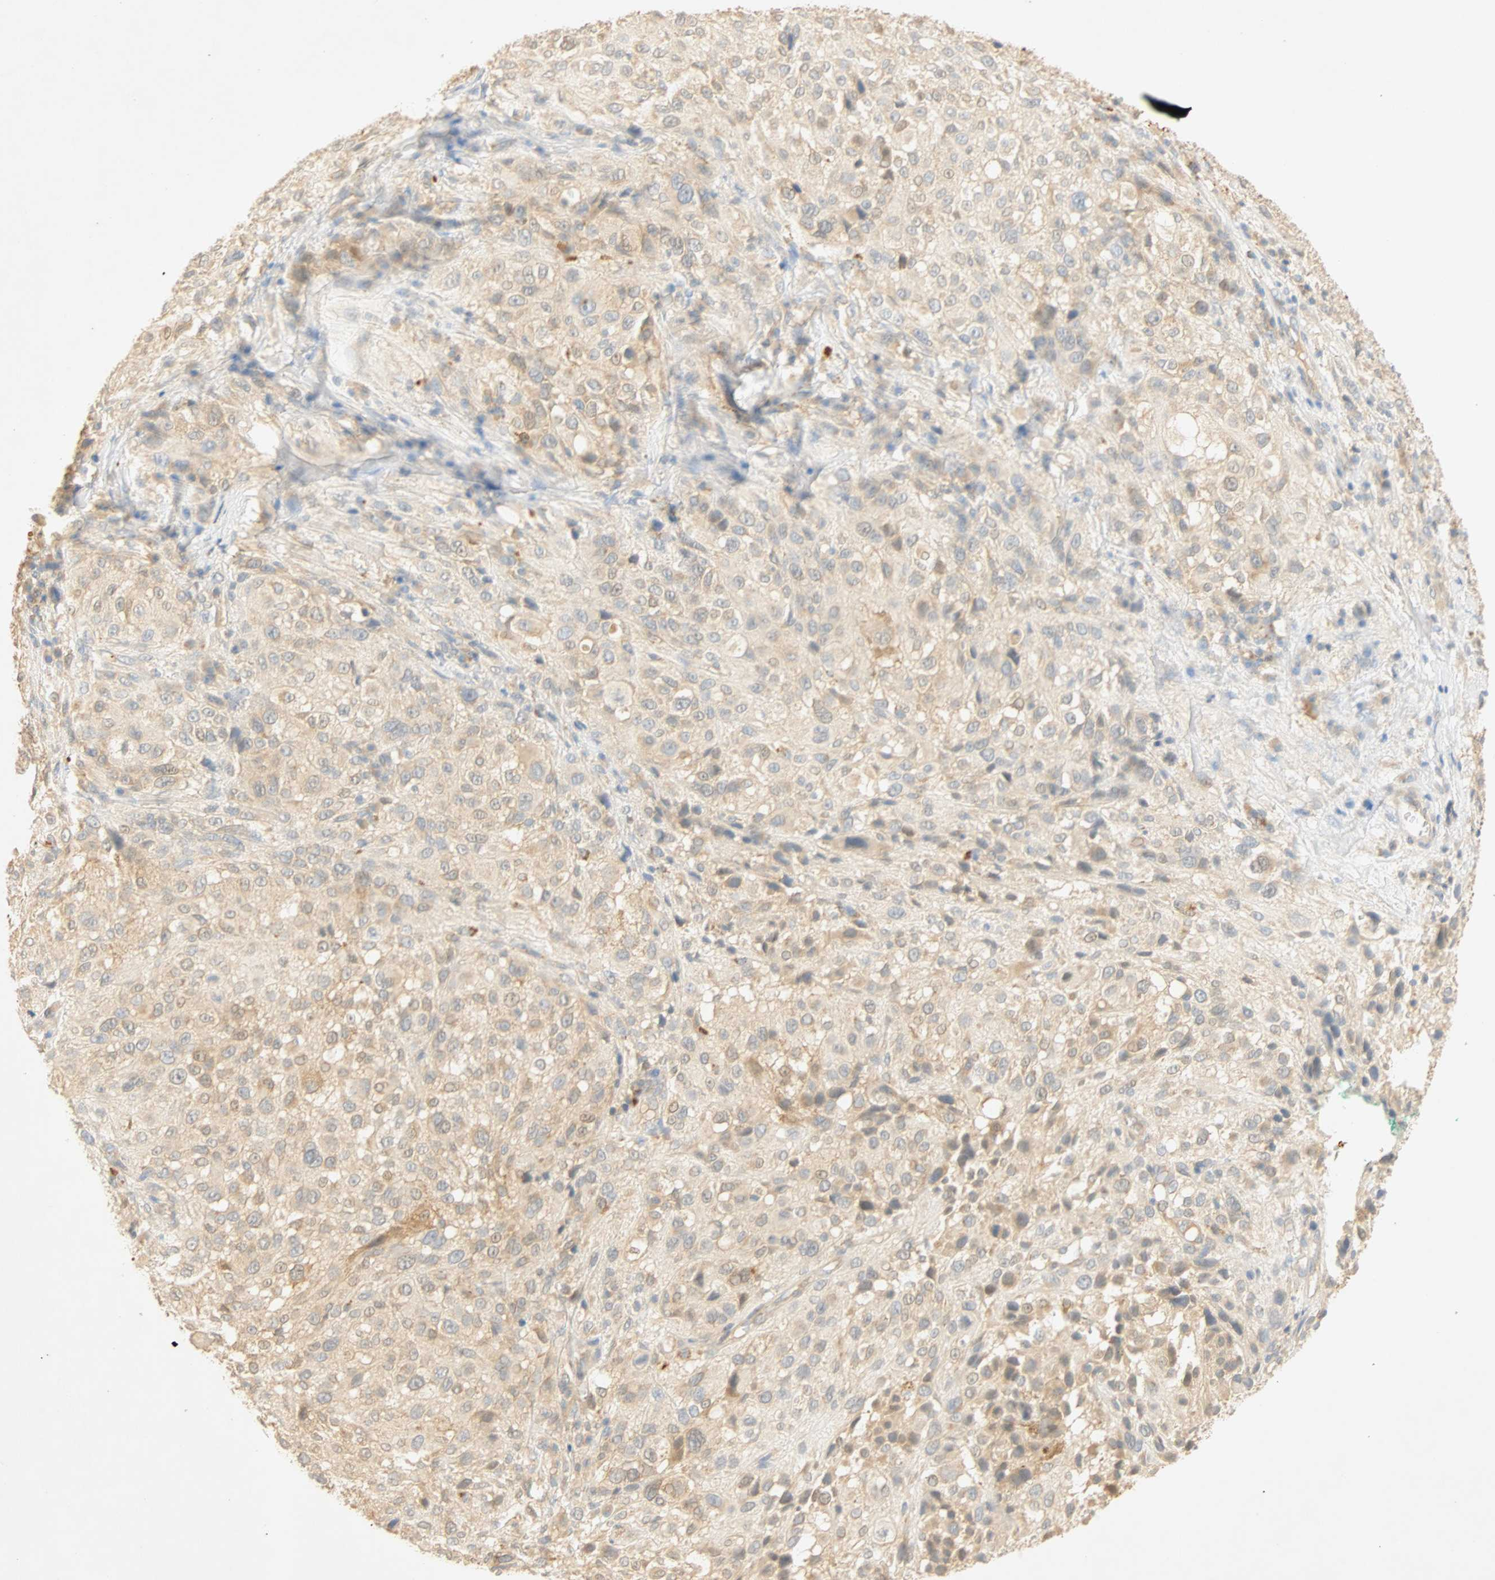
{"staining": {"intensity": "weak", "quantity": "25%-75%", "location": "cytoplasmic/membranous"}, "tissue": "melanoma", "cell_type": "Tumor cells", "image_type": "cancer", "snomed": [{"axis": "morphology", "description": "Necrosis, NOS"}, {"axis": "morphology", "description": "Malignant melanoma, NOS"}, {"axis": "topography", "description": "Skin"}], "caption": "Tumor cells exhibit low levels of weak cytoplasmic/membranous expression in approximately 25%-75% of cells in melanoma. (Brightfield microscopy of DAB IHC at high magnification).", "gene": "SELENBP1", "patient": {"sex": "female", "age": 87}}